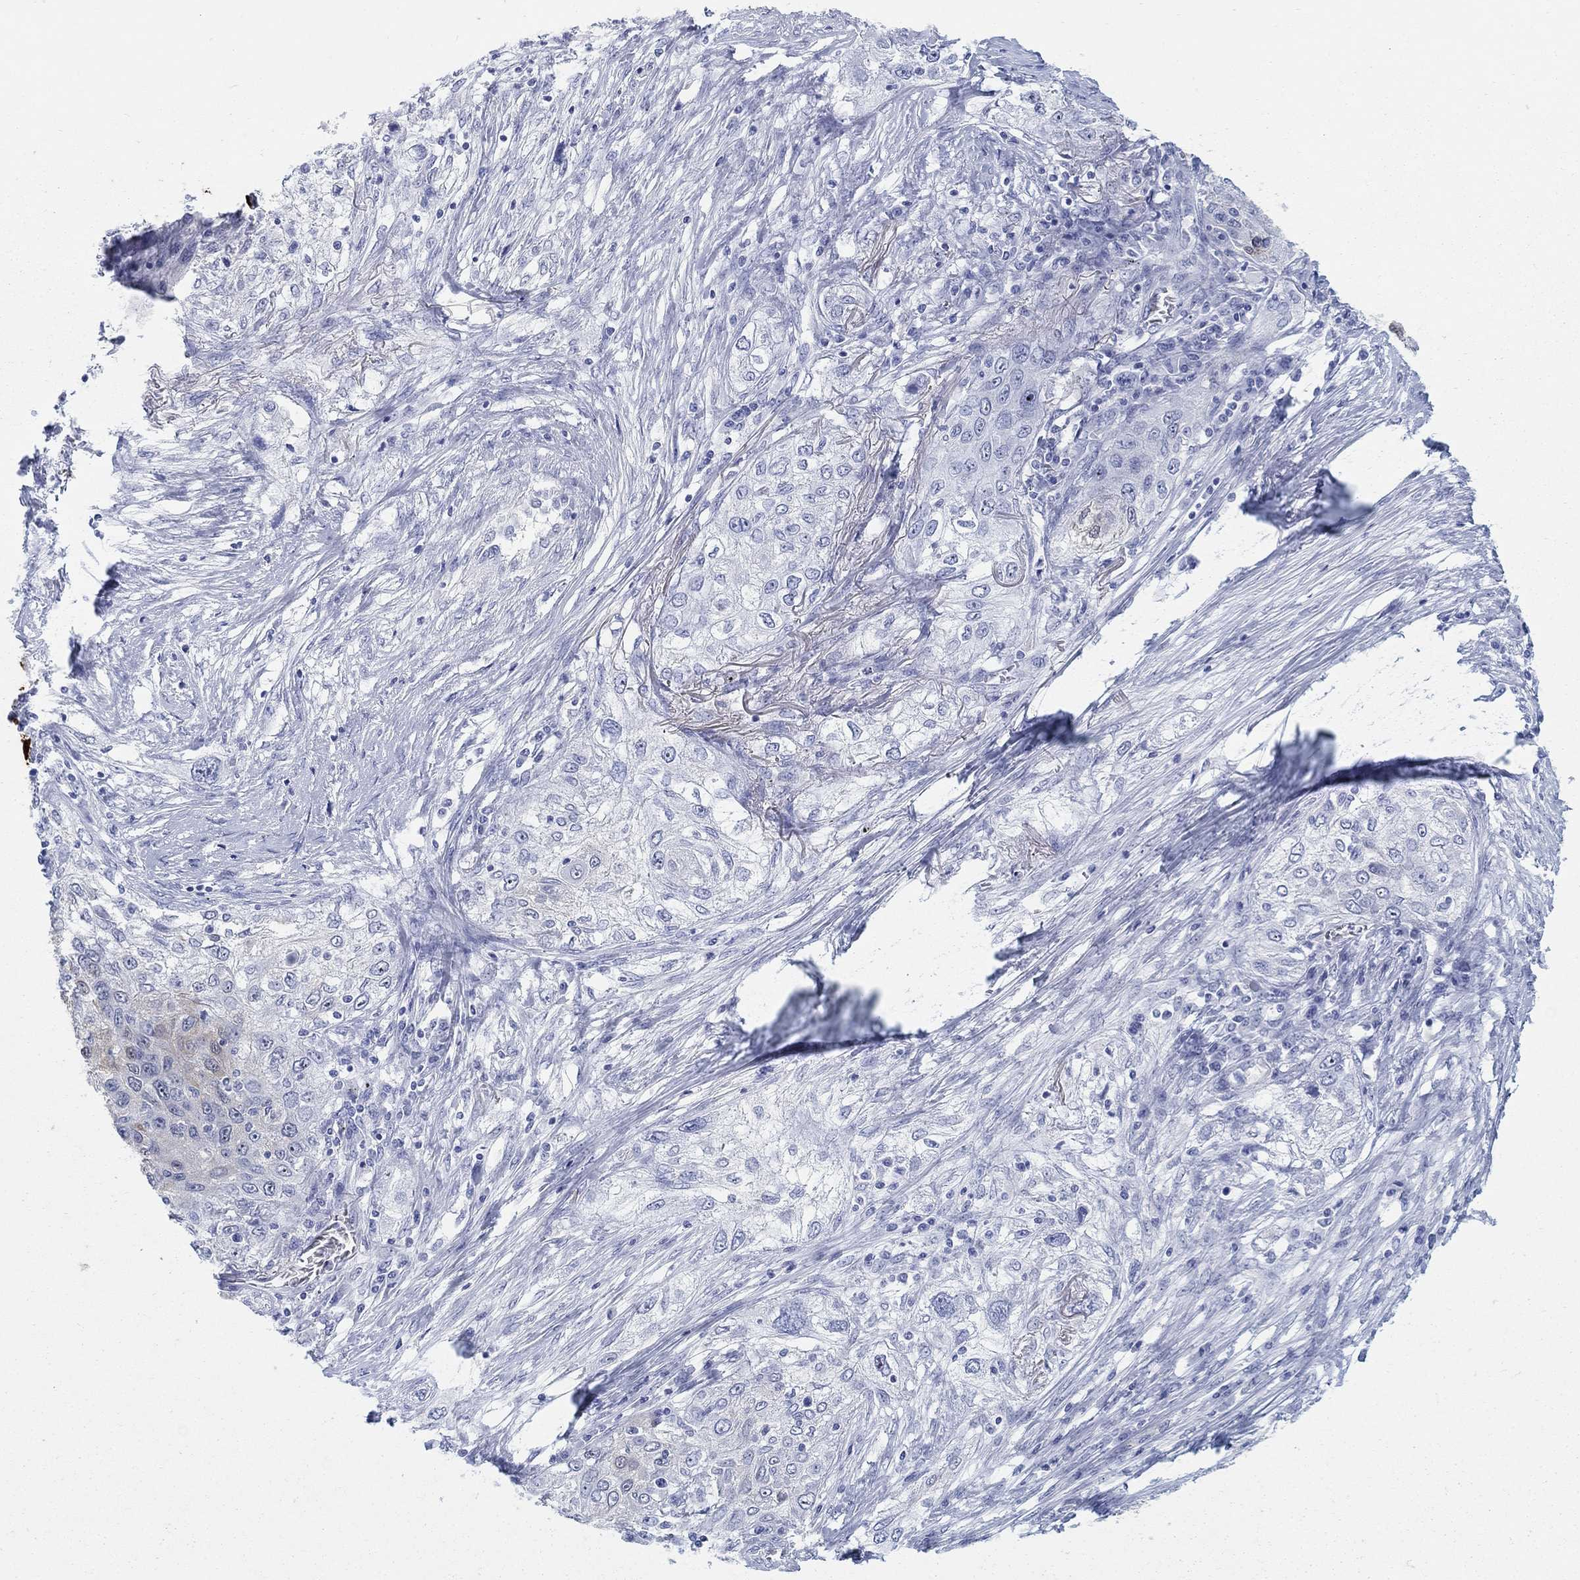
{"staining": {"intensity": "moderate", "quantity": "<25%", "location": "cytoplasmic/membranous"}, "tissue": "lung cancer", "cell_type": "Tumor cells", "image_type": "cancer", "snomed": [{"axis": "morphology", "description": "Squamous cell carcinoma, NOS"}, {"axis": "topography", "description": "Lung"}], "caption": "This histopathology image displays immunohistochemistry staining of lung squamous cell carcinoma, with low moderate cytoplasmic/membranous expression in approximately <25% of tumor cells.", "gene": "AKR1C2", "patient": {"sex": "female", "age": 69}}